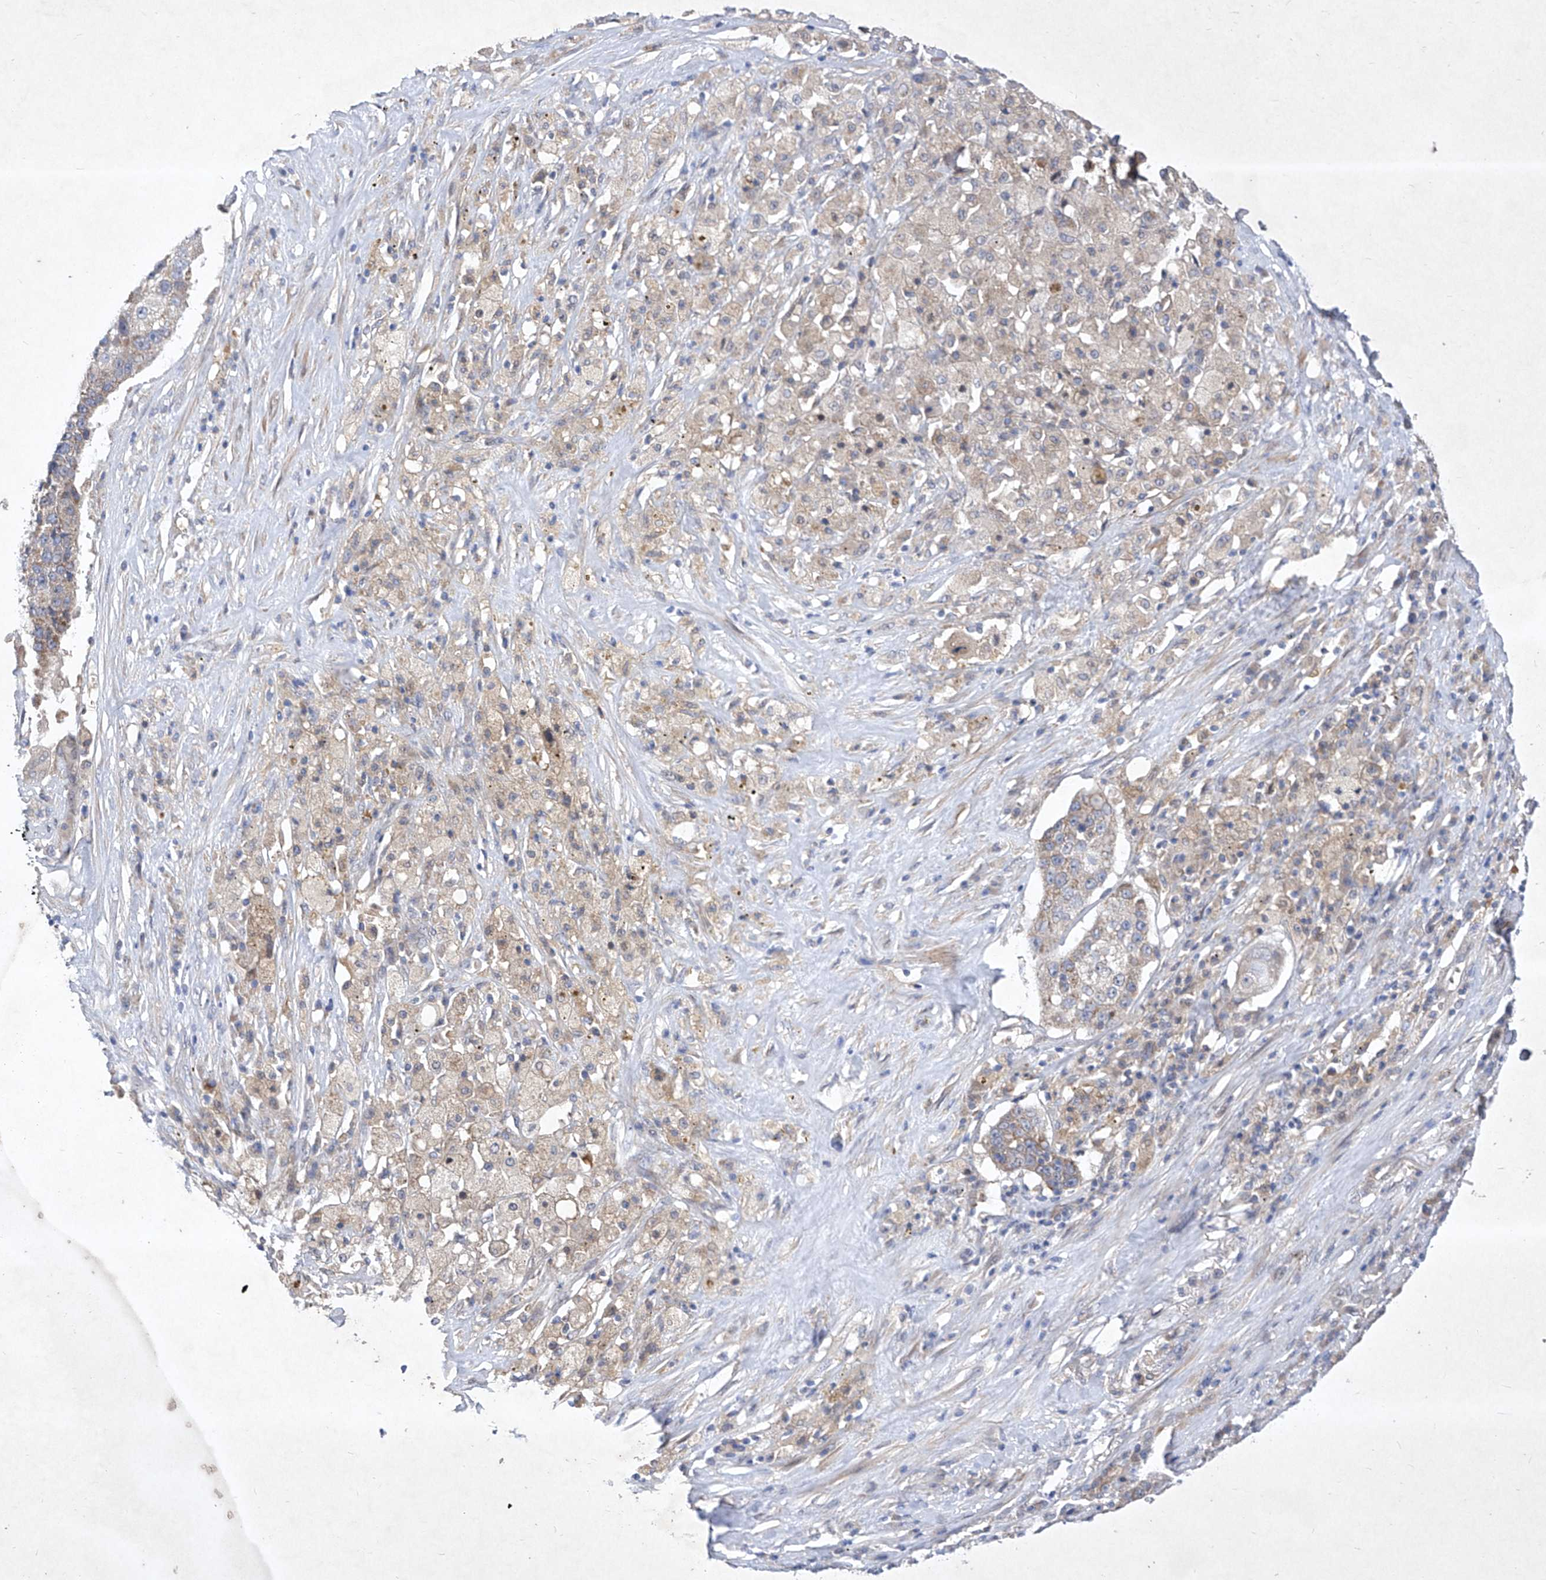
{"staining": {"intensity": "weak", "quantity": "25%-75%", "location": "cytoplasmic/membranous"}, "tissue": "lung cancer", "cell_type": "Tumor cells", "image_type": "cancer", "snomed": [{"axis": "morphology", "description": "Squamous cell carcinoma, NOS"}, {"axis": "topography", "description": "Lung"}], "caption": "Protein analysis of lung cancer tissue exhibits weak cytoplasmic/membranous staining in approximately 25%-75% of tumor cells.", "gene": "COQ3", "patient": {"sex": "male", "age": 61}}